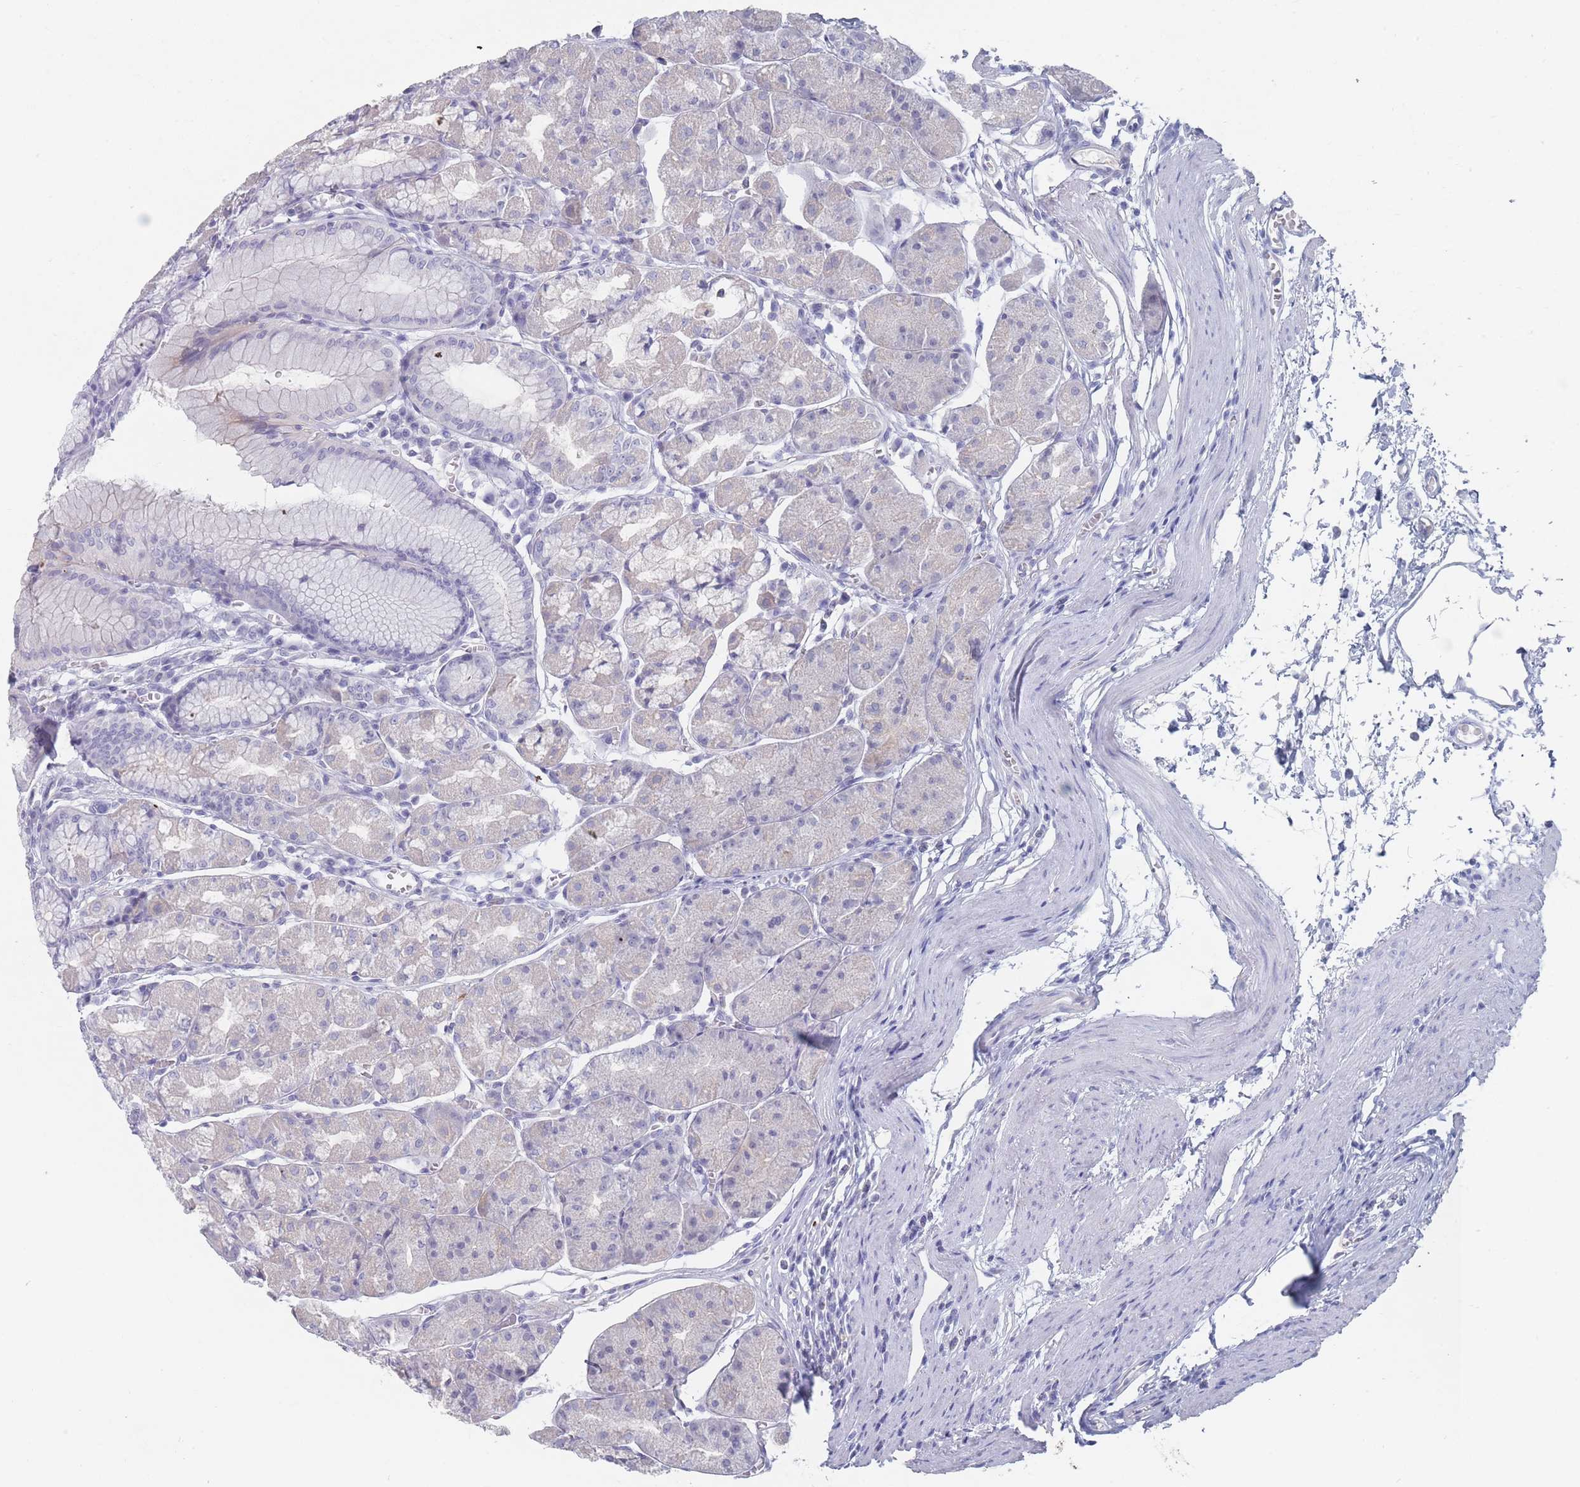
{"staining": {"intensity": "negative", "quantity": "none", "location": "none"}, "tissue": "stomach", "cell_type": "Glandular cells", "image_type": "normal", "snomed": [{"axis": "morphology", "description": "Normal tissue, NOS"}, {"axis": "topography", "description": "Stomach"}], "caption": "This is an IHC photomicrograph of benign stomach. There is no staining in glandular cells.", "gene": "ATP1A3", "patient": {"sex": "male", "age": 55}}